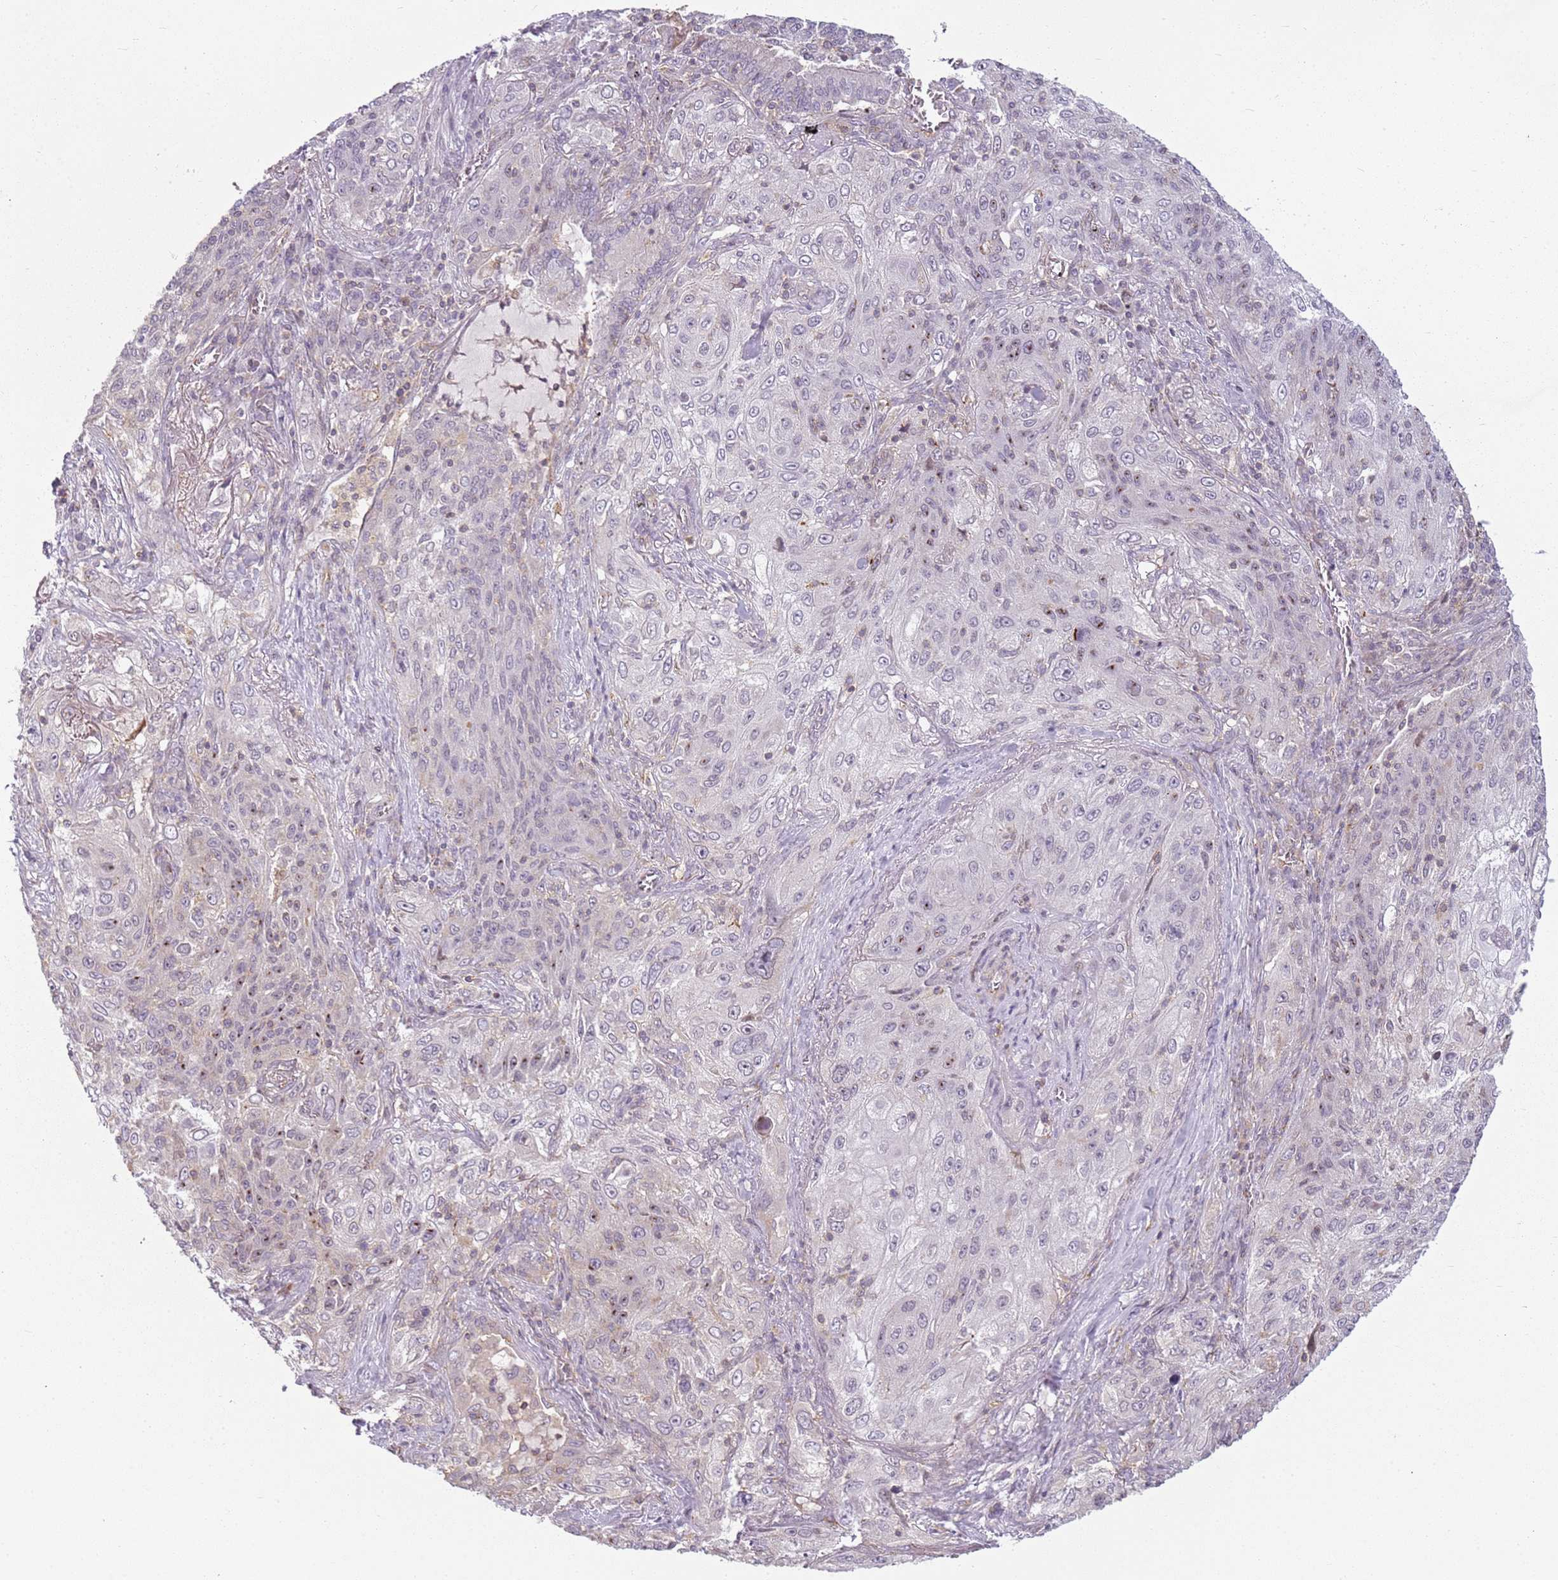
{"staining": {"intensity": "moderate", "quantity": "<25%", "location": "cytoplasmic/membranous"}, "tissue": "lung cancer", "cell_type": "Tumor cells", "image_type": "cancer", "snomed": [{"axis": "morphology", "description": "Squamous cell carcinoma, NOS"}, {"axis": "topography", "description": "Lung"}], "caption": "A high-resolution micrograph shows IHC staining of lung cancer, which displays moderate cytoplasmic/membranous positivity in approximately <25% of tumor cells. (Brightfield microscopy of DAB IHC at high magnification).", "gene": "DEFB116", "patient": {"sex": "female", "age": 69}}